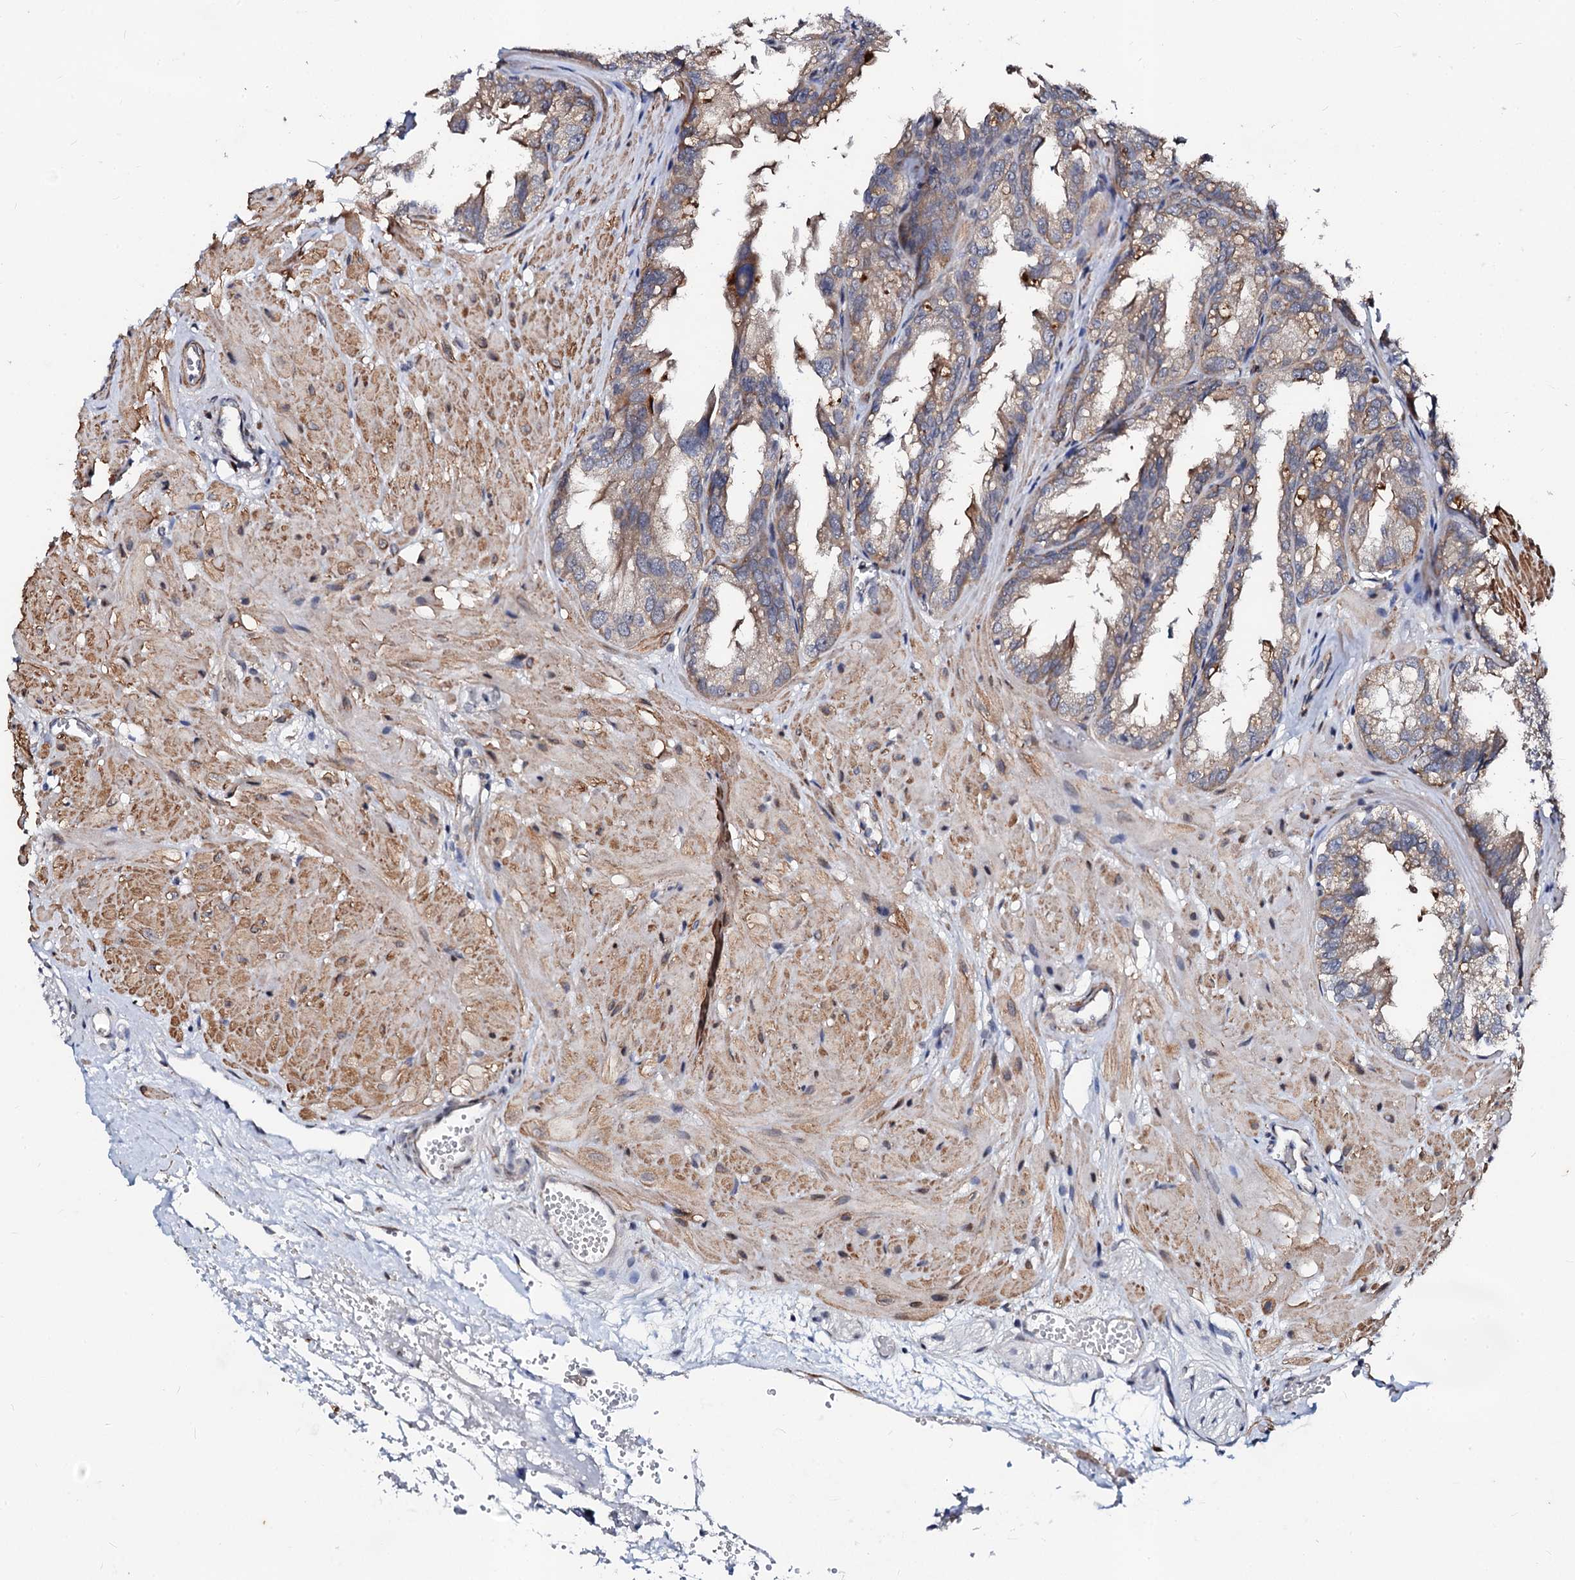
{"staining": {"intensity": "weak", "quantity": ">75%", "location": "cytoplasmic/membranous"}, "tissue": "seminal vesicle", "cell_type": "Glandular cells", "image_type": "normal", "snomed": [{"axis": "morphology", "description": "Normal tissue, NOS"}, {"axis": "topography", "description": "Prostate"}, {"axis": "topography", "description": "Seminal veicle"}], "caption": "This histopathology image shows IHC staining of unremarkable human seminal vesicle, with low weak cytoplasmic/membranous staining in about >75% of glandular cells.", "gene": "GPR176", "patient": {"sex": "male", "age": 51}}